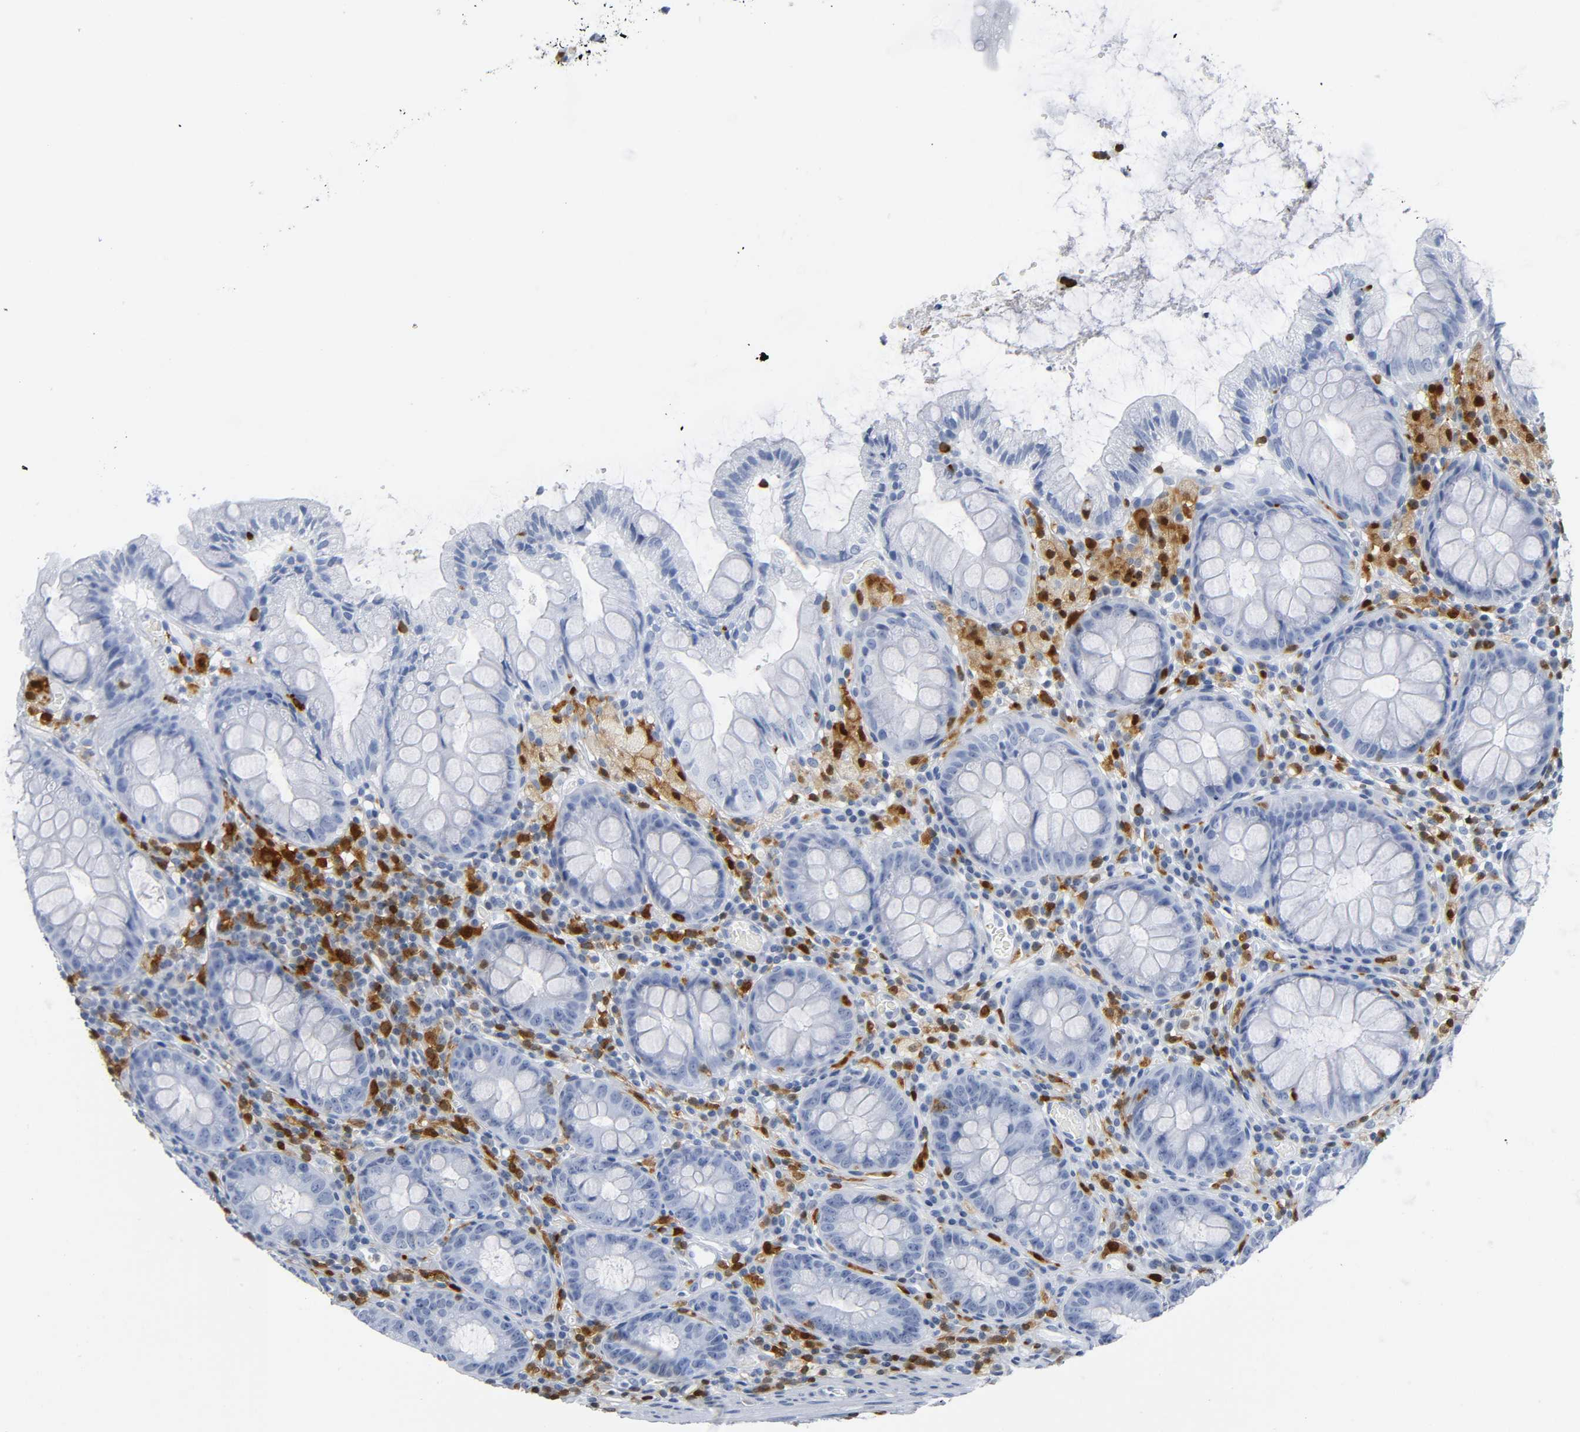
{"staining": {"intensity": "negative", "quantity": "none", "location": "none"}, "tissue": "colon", "cell_type": "Endothelial cells", "image_type": "normal", "snomed": [{"axis": "morphology", "description": "Normal tissue, NOS"}, {"axis": "topography", "description": "Colon"}], "caption": "Endothelial cells show no significant positivity in unremarkable colon. (Stains: DAB (3,3'-diaminobenzidine) IHC with hematoxylin counter stain, Microscopy: brightfield microscopy at high magnification).", "gene": "DOK2", "patient": {"sex": "female", "age": 46}}